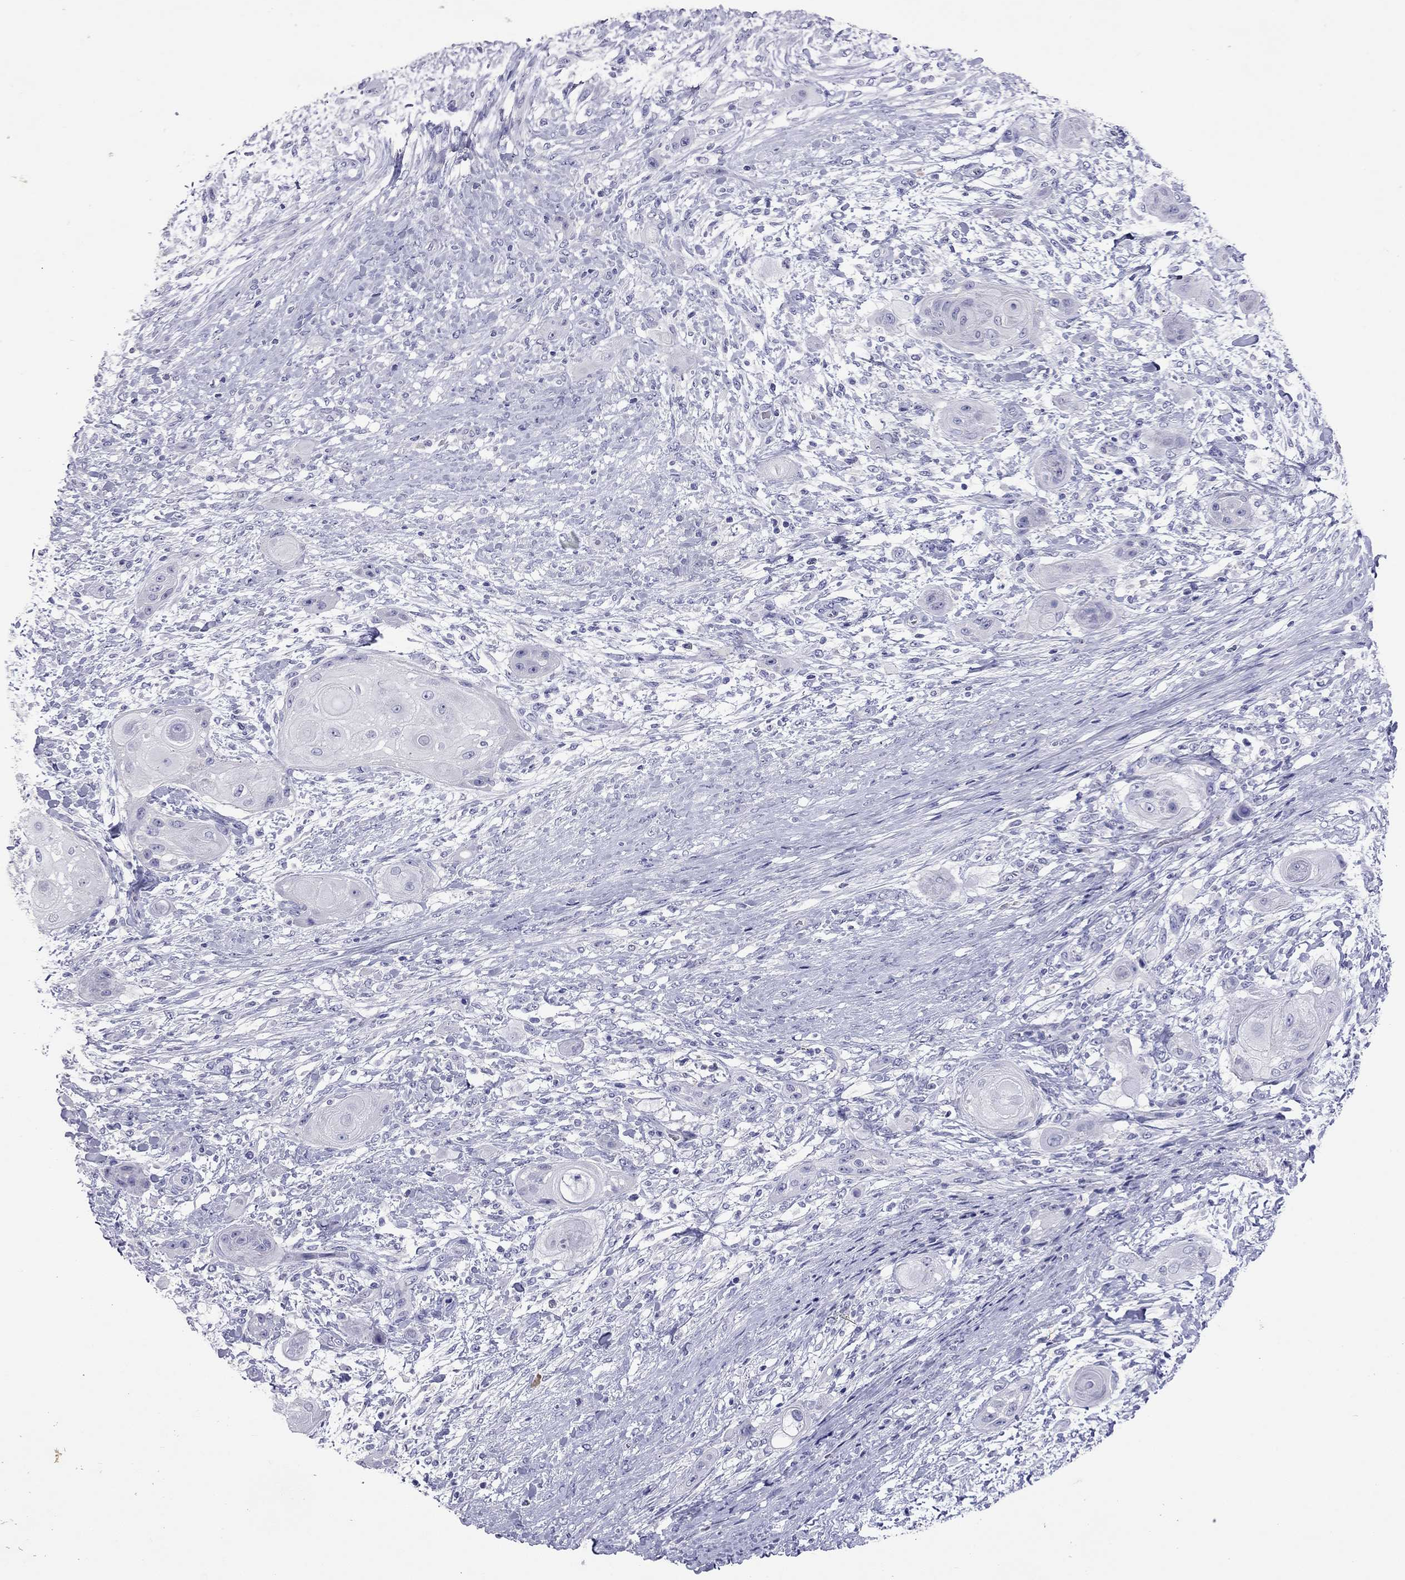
{"staining": {"intensity": "negative", "quantity": "none", "location": "none"}, "tissue": "skin cancer", "cell_type": "Tumor cells", "image_type": "cancer", "snomed": [{"axis": "morphology", "description": "Squamous cell carcinoma, NOS"}, {"axis": "topography", "description": "Skin"}], "caption": "IHC histopathology image of neoplastic tissue: skin cancer (squamous cell carcinoma) stained with DAB (3,3'-diaminobenzidine) displays no significant protein staining in tumor cells. (DAB (3,3'-diaminobenzidine) IHC, high magnification).", "gene": "CALHM1", "patient": {"sex": "male", "age": 62}}